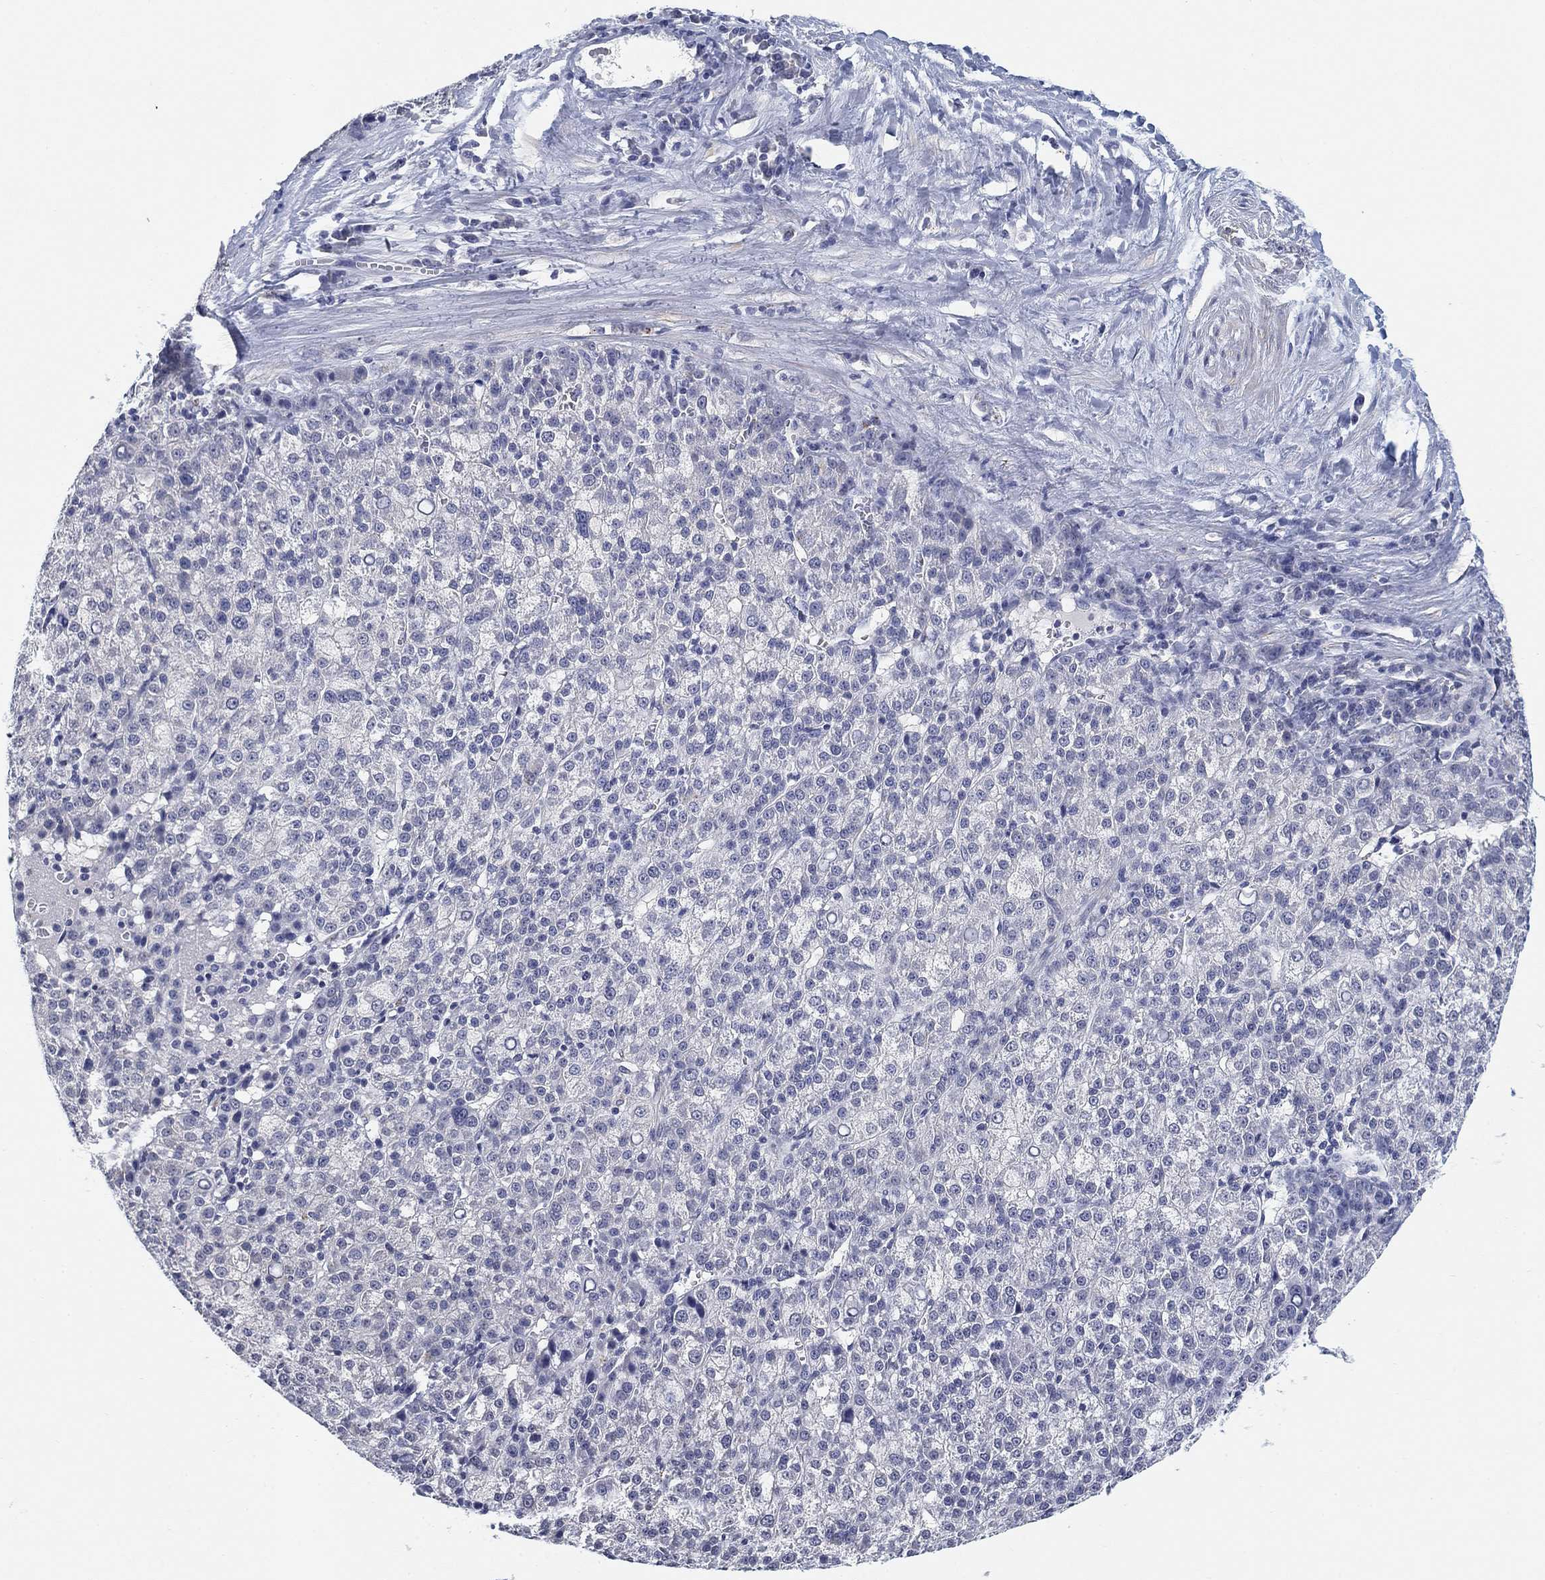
{"staining": {"intensity": "negative", "quantity": "none", "location": "none"}, "tissue": "liver cancer", "cell_type": "Tumor cells", "image_type": "cancer", "snomed": [{"axis": "morphology", "description": "Carcinoma, Hepatocellular, NOS"}, {"axis": "topography", "description": "Liver"}], "caption": "Tumor cells are negative for protein expression in human hepatocellular carcinoma (liver).", "gene": "OTUB2", "patient": {"sex": "female", "age": 60}}